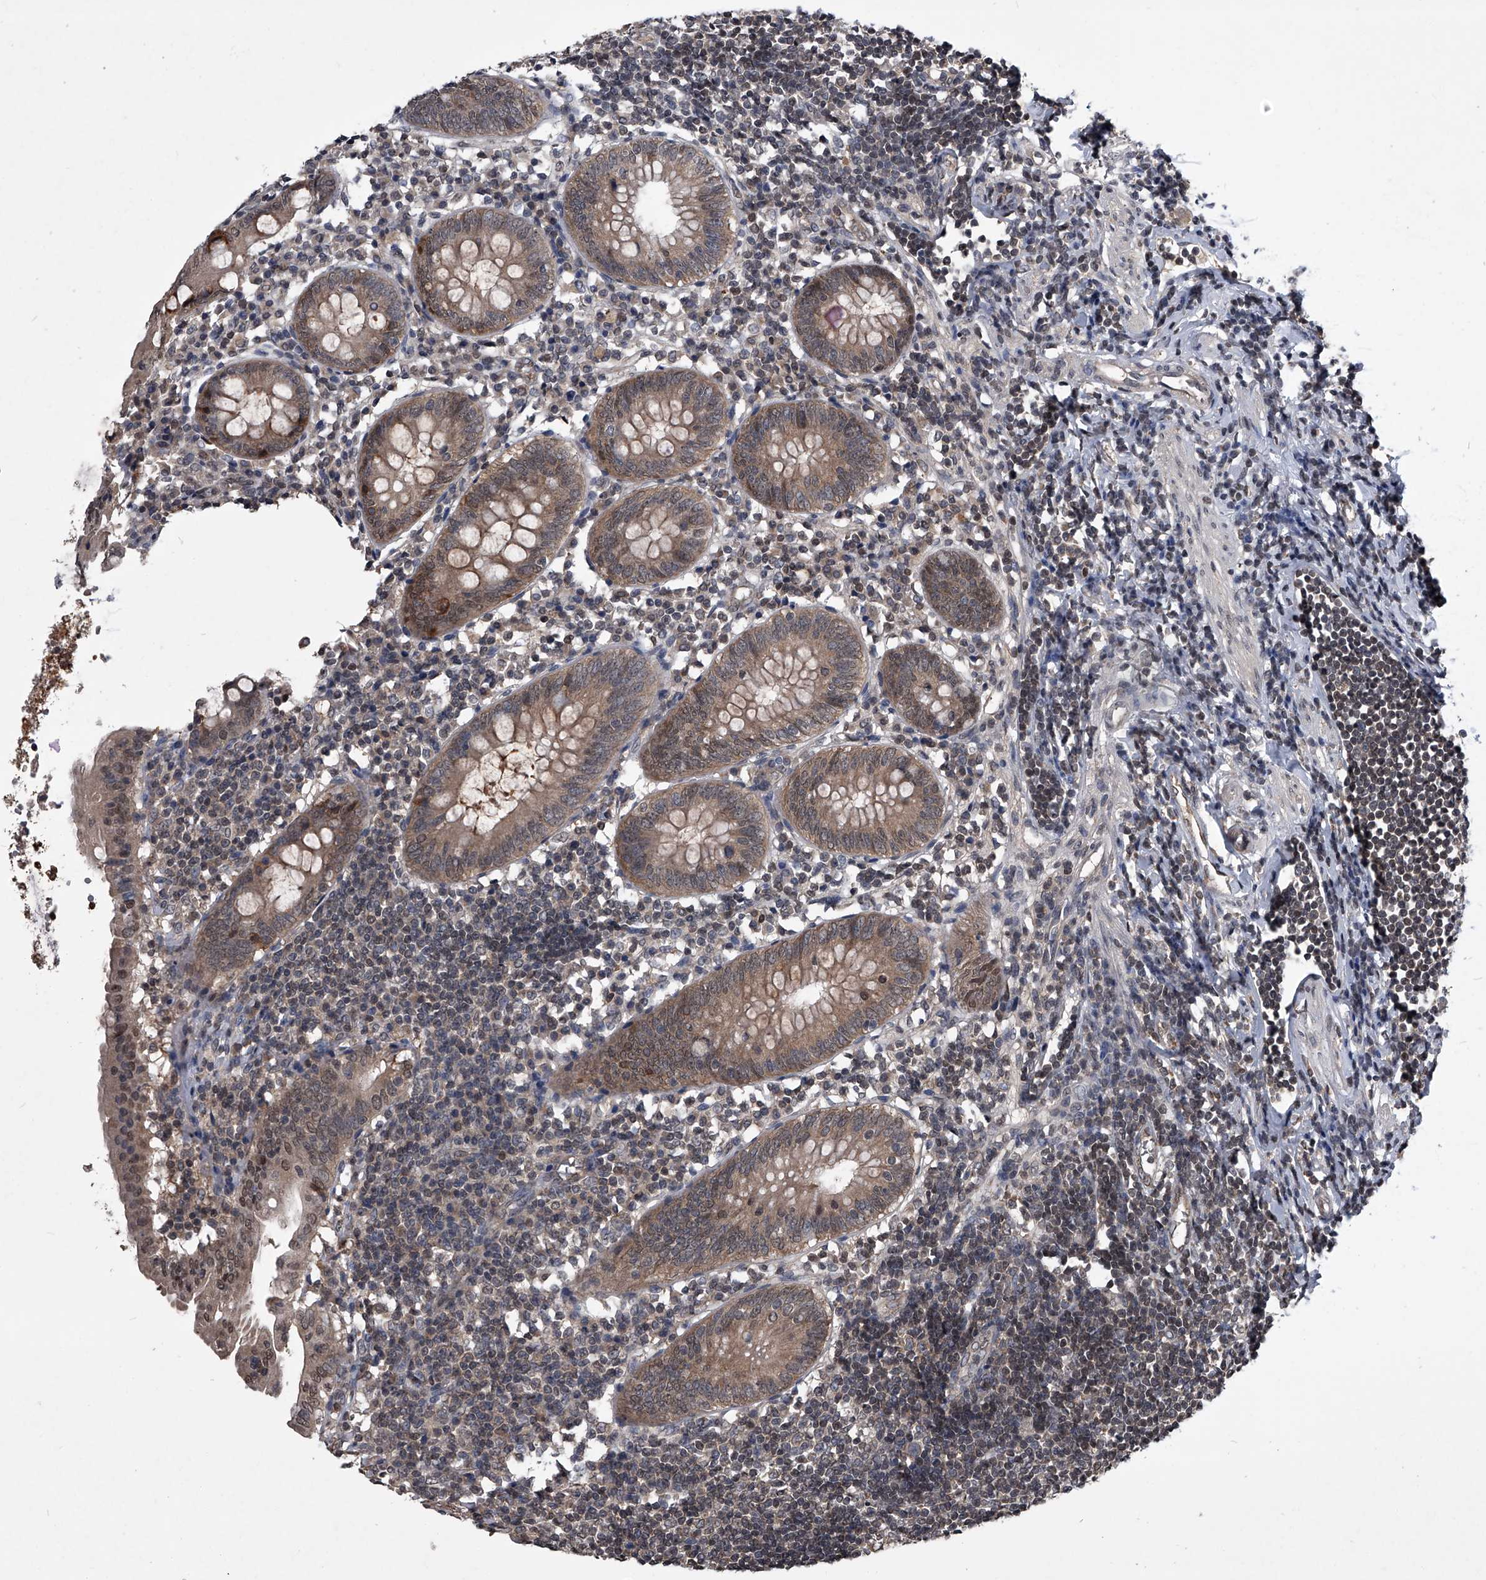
{"staining": {"intensity": "moderate", "quantity": ">75%", "location": "cytoplasmic/membranous,nuclear"}, "tissue": "appendix", "cell_type": "Glandular cells", "image_type": "normal", "snomed": [{"axis": "morphology", "description": "Normal tissue, NOS"}, {"axis": "topography", "description": "Appendix"}], "caption": "High-power microscopy captured an immunohistochemistry (IHC) image of normal appendix, revealing moderate cytoplasmic/membranous,nuclear positivity in approximately >75% of glandular cells. (DAB IHC with brightfield microscopy, high magnification).", "gene": "TSNAX", "patient": {"sex": "female", "age": 54}}